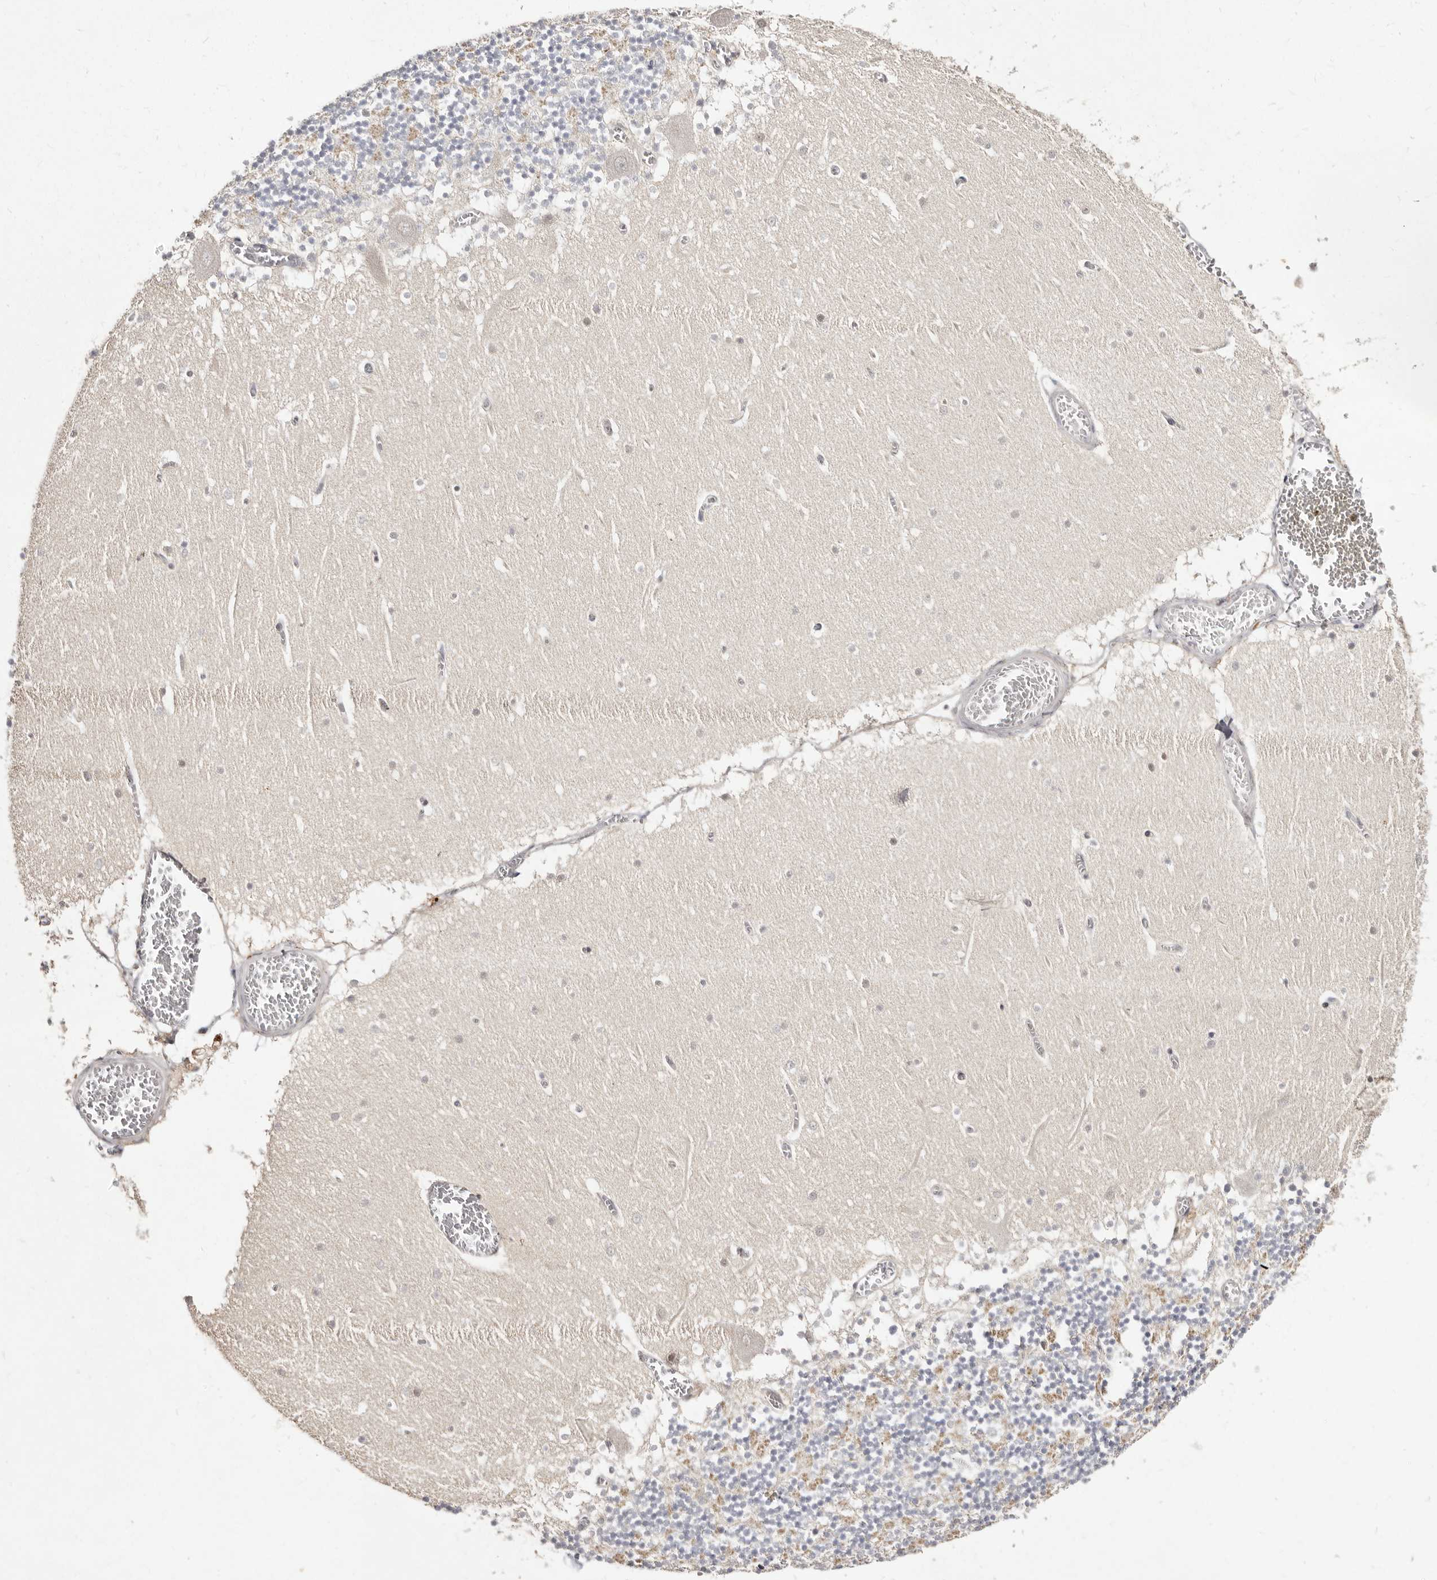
{"staining": {"intensity": "moderate", "quantity": ">75%", "location": "cytoplasmic/membranous"}, "tissue": "cerebellum", "cell_type": "Cells in granular layer", "image_type": "normal", "snomed": [{"axis": "morphology", "description": "Normal tissue, NOS"}, {"axis": "topography", "description": "Cerebellum"}], "caption": "Protein positivity by immunohistochemistry (IHC) shows moderate cytoplasmic/membranous positivity in about >75% of cells in granular layer in benign cerebellum.", "gene": "LCORL", "patient": {"sex": "female", "age": 28}}